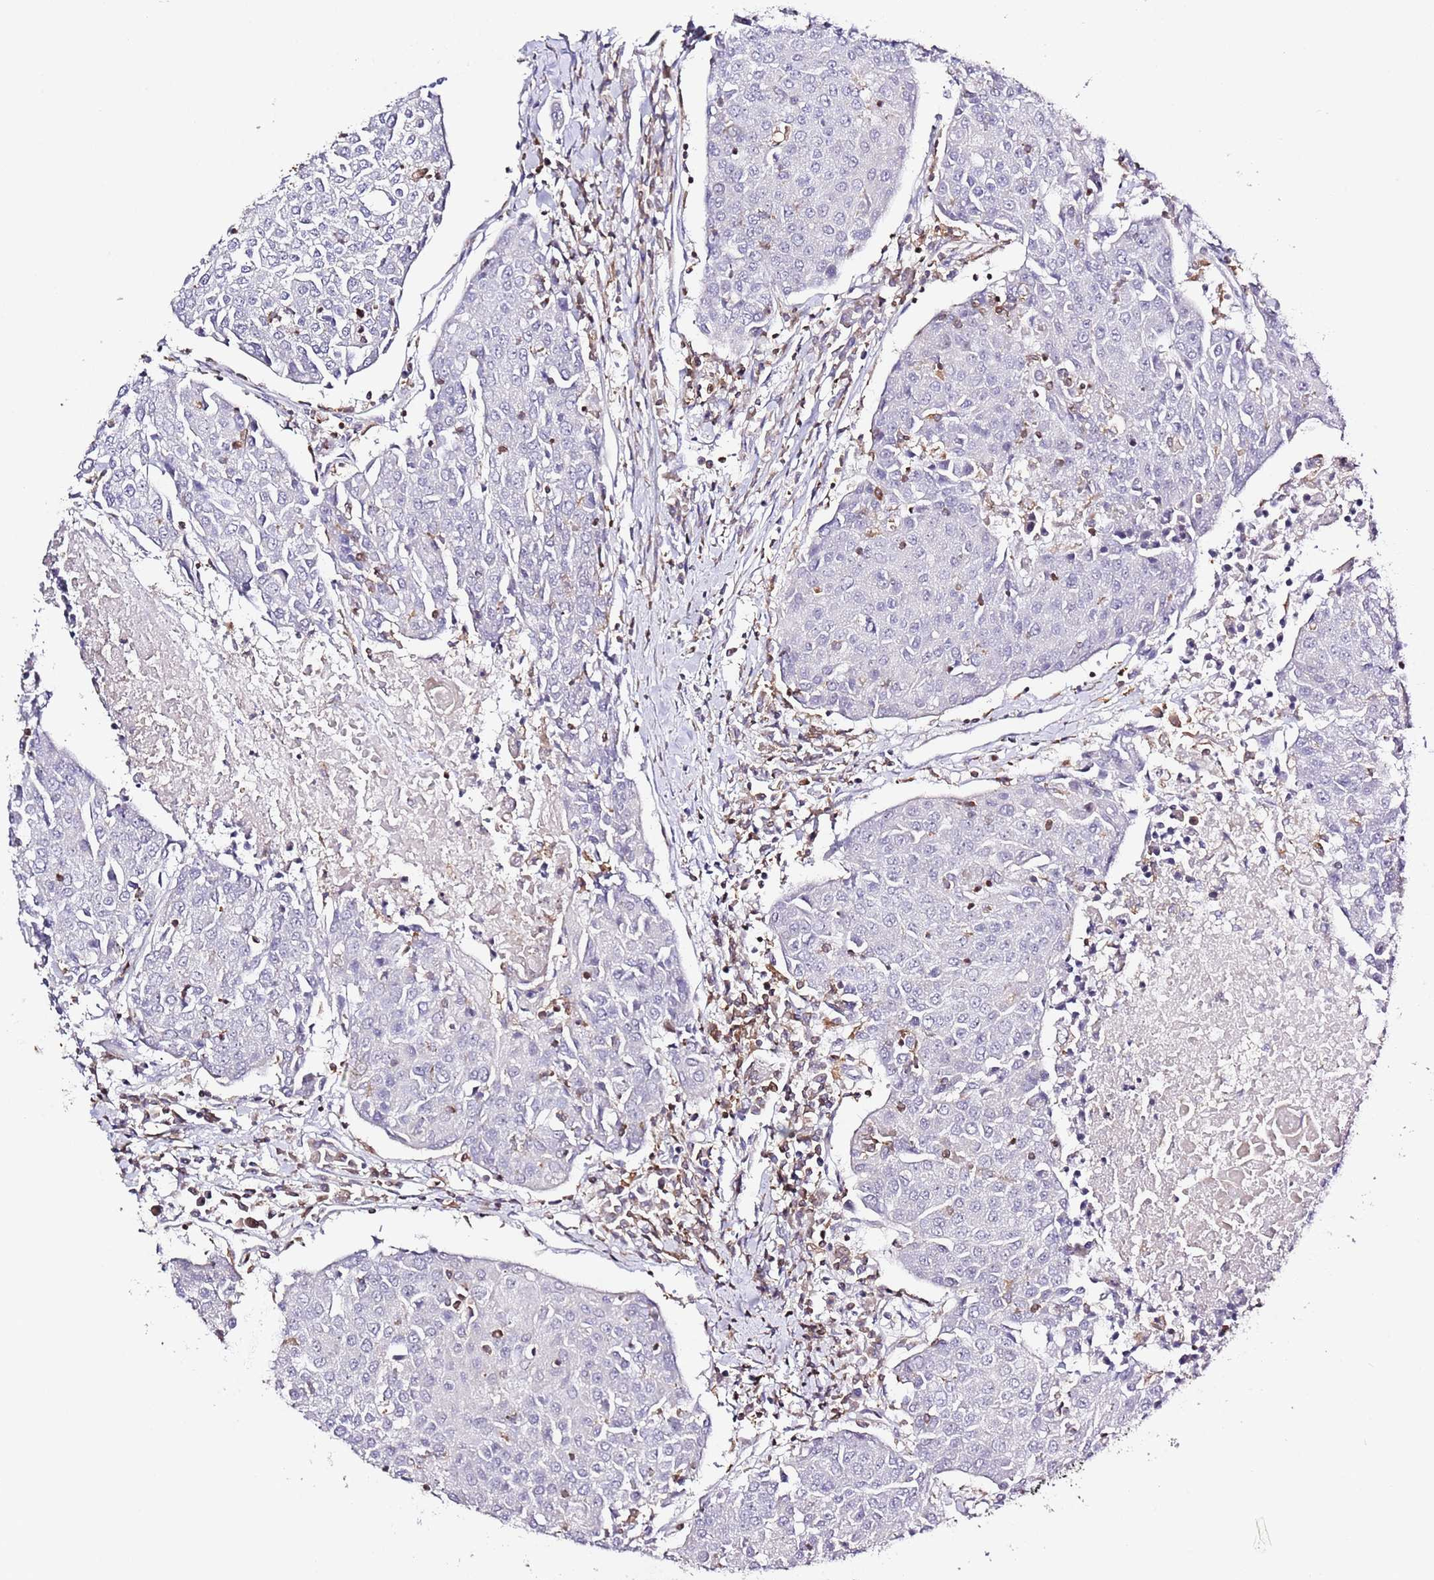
{"staining": {"intensity": "negative", "quantity": "none", "location": "none"}, "tissue": "urothelial cancer", "cell_type": "Tumor cells", "image_type": "cancer", "snomed": [{"axis": "morphology", "description": "Urothelial carcinoma, High grade"}, {"axis": "topography", "description": "Urinary bladder"}], "caption": "Immunohistochemical staining of human high-grade urothelial carcinoma exhibits no significant staining in tumor cells.", "gene": "LPXN", "patient": {"sex": "female", "age": 85}}